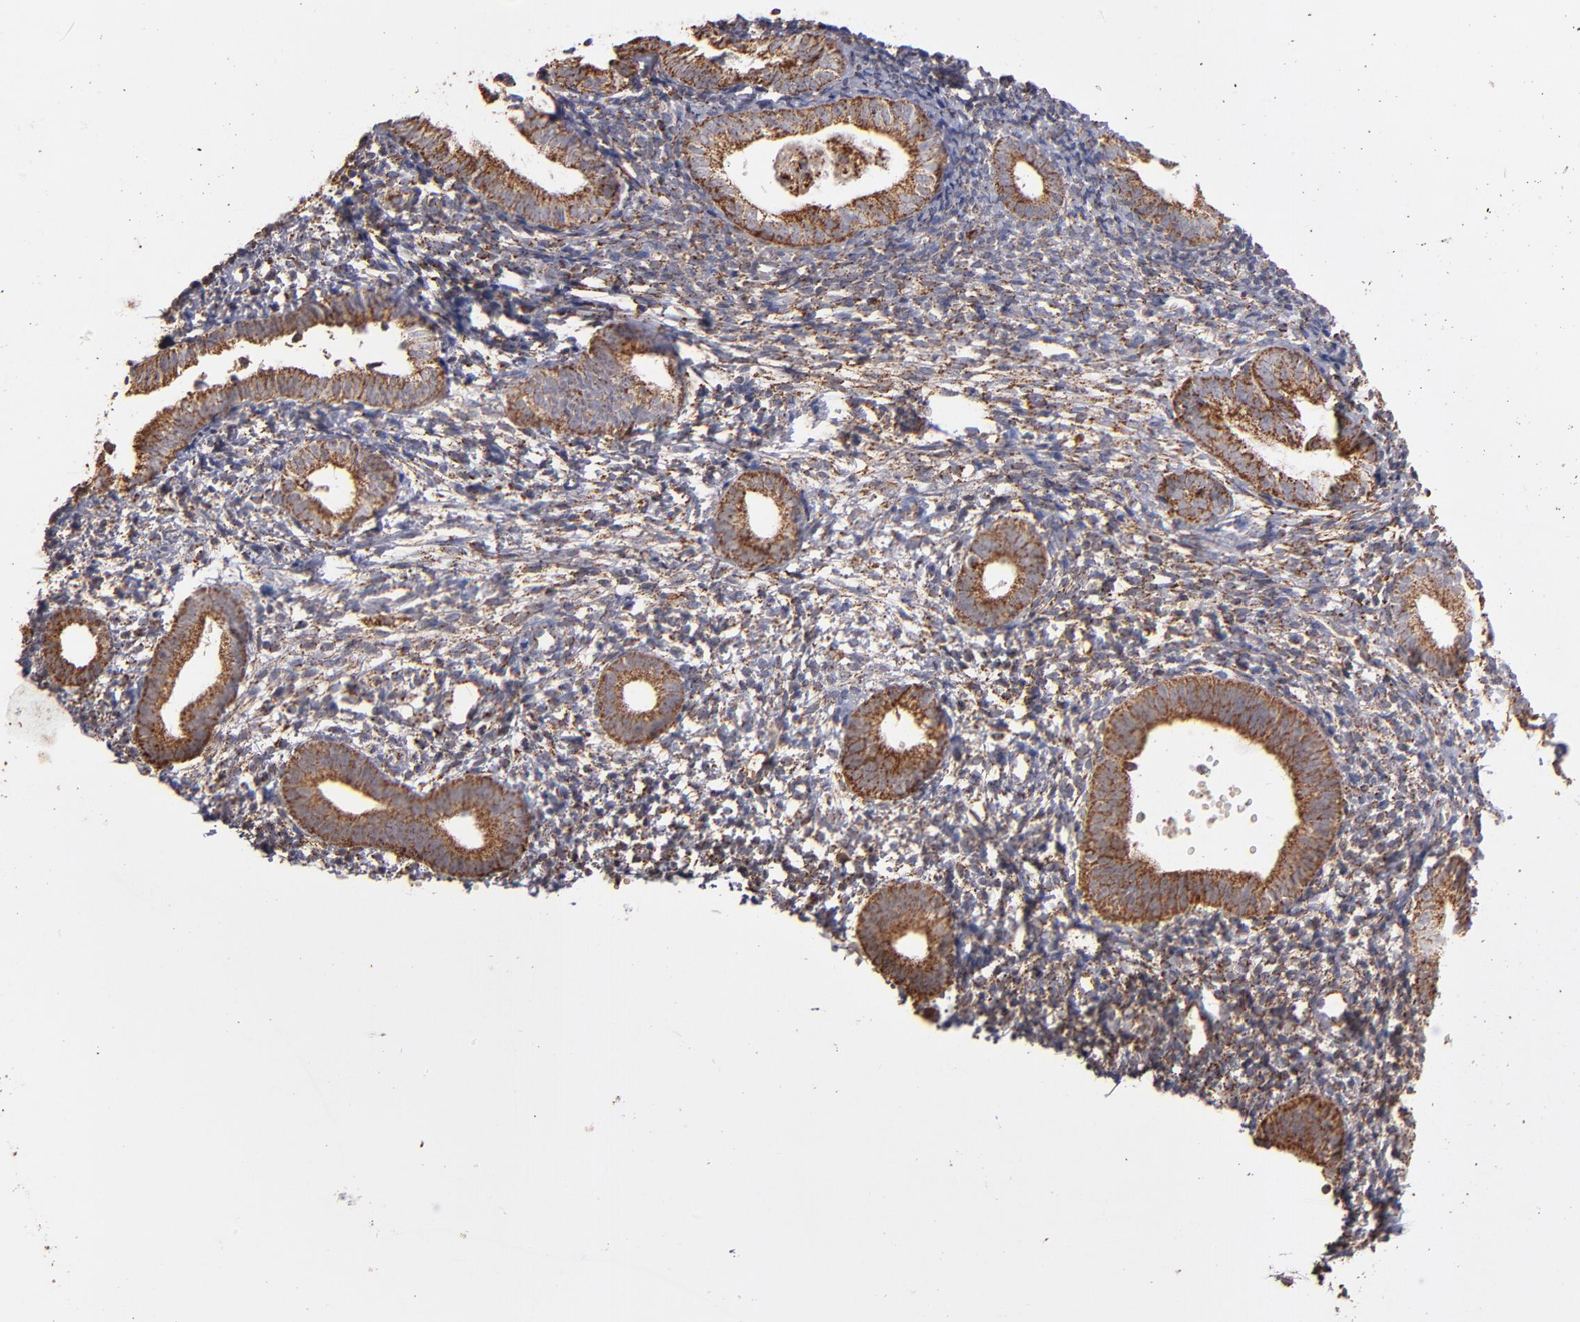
{"staining": {"intensity": "moderate", "quantity": "<25%", "location": "cytoplasmic/membranous"}, "tissue": "endometrium", "cell_type": "Cells in endometrial stroma", "image_type": "normal", "snomed": [{"axis": "morphology", "description": "Normal tissue, NOS"}, {"axis": "topography", "description": "Smooth muscle"}, {"axis": "topography", "description": "Endometrium"}], "caption": "Protein expression by immunohistochemistry shows moderate cytoplasmic/membranous positivity in about <25% of cells in endometrial stroma in normal endometrium.", "gene": "DLST", "patient": {"sex": "female", "age": 57}}